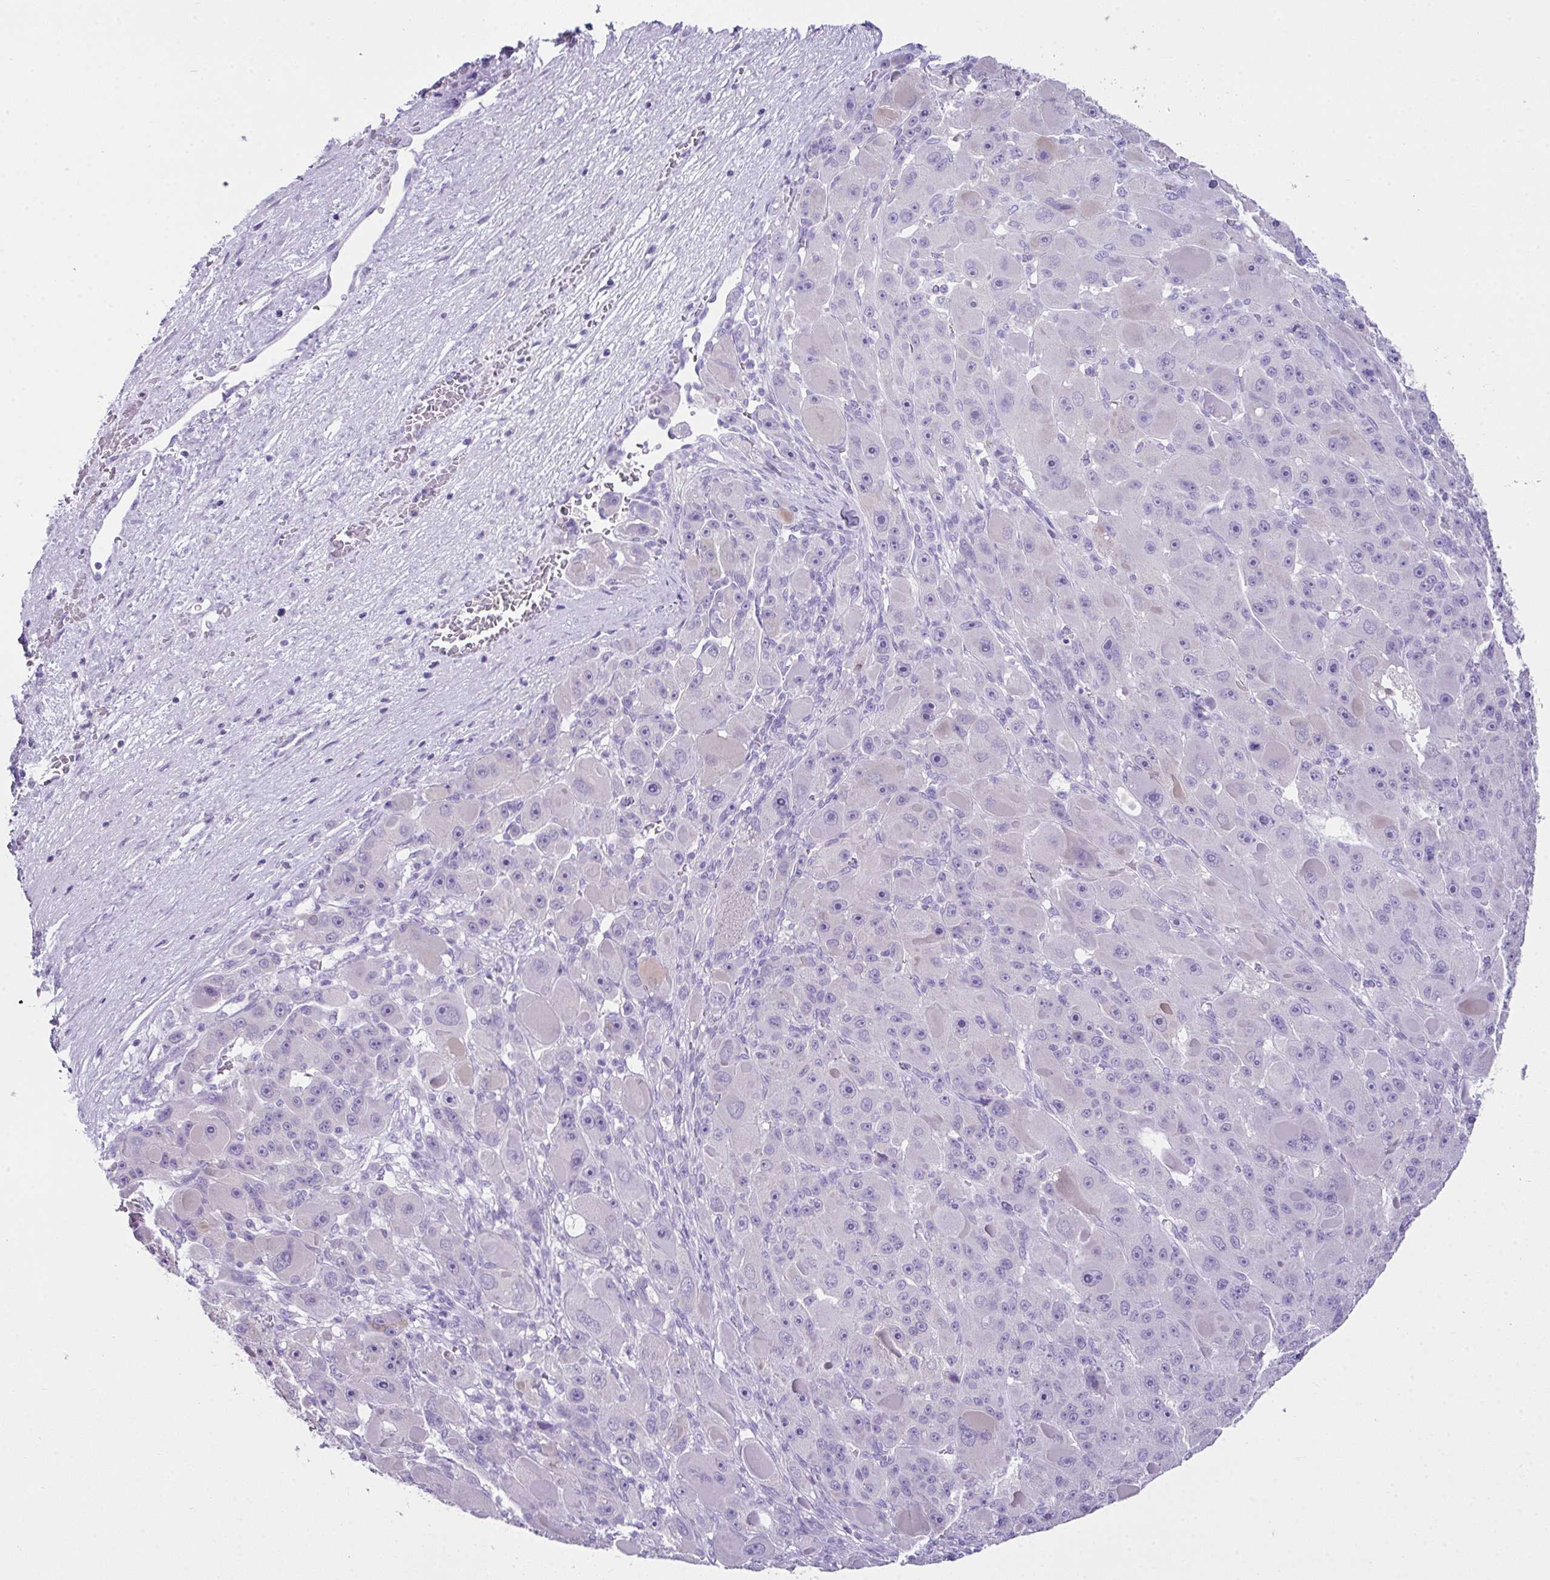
{"staining": {"intensity": "negative", "quantity": "none", "location": "none"}, "tissue": "liver cancer", "cell_type": "Tumor cells", "image_type": "cancer", "snomed": [{"axis": "morphology", "description": "Carcinoma, Hepatocellular, NOS"}, {"axis": "topography", "description": "Liver"}], "caption": "An IHC histopathology image of liver hepatocellular carcinoma is shown. There is no staining in tumor cells of liver hepatocellular carcinoma.", "gene": "LGALS4", "patient": {"sex": "male", "age": 76}}